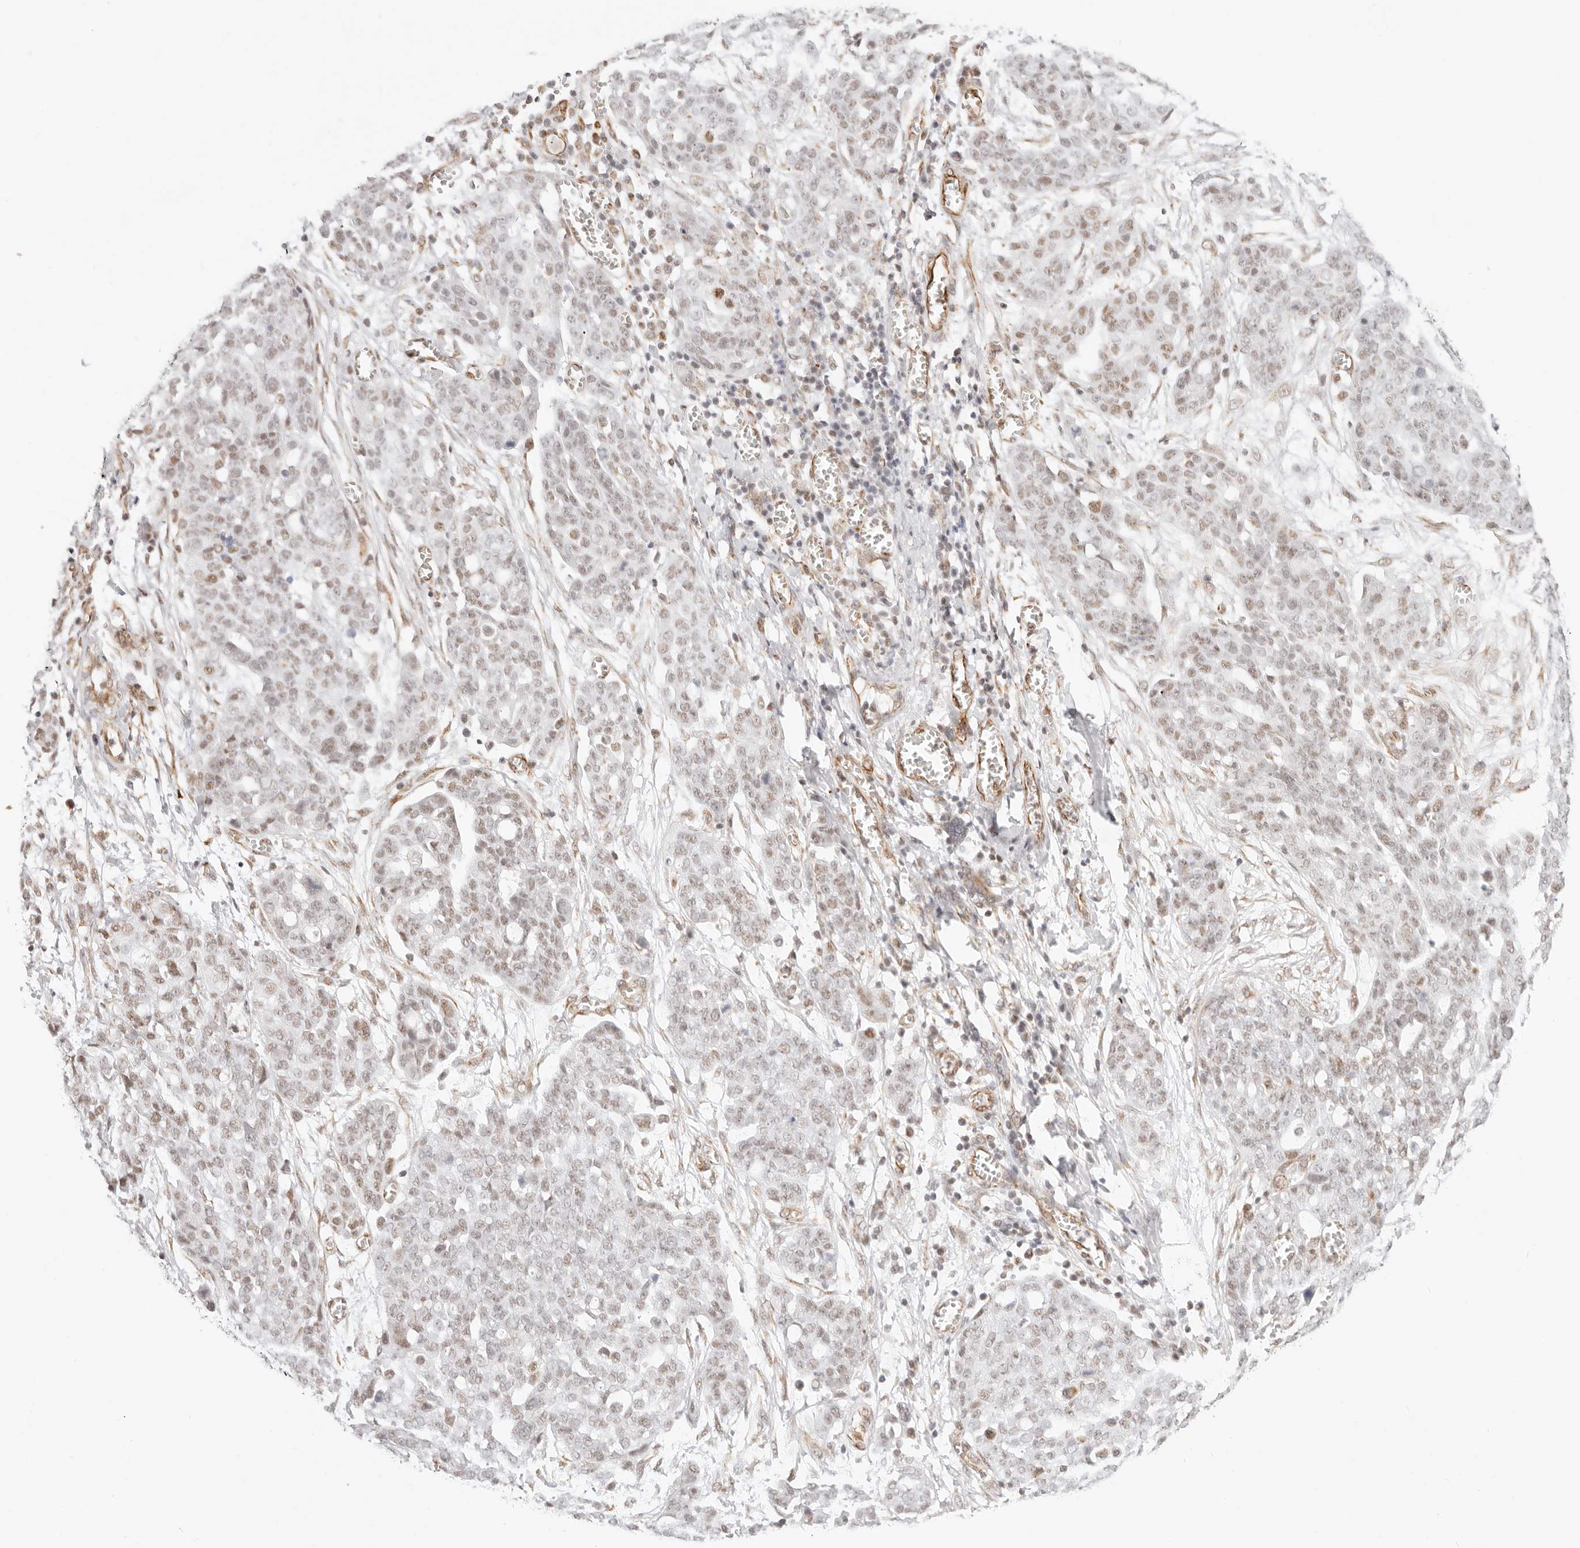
{"staining": {"intensity": "weak", "quantity": "25%-75%", "location": "nuclear"}, "tissue": "ovarian cancer", "cell_type": "Tumor cells", "image_type": "cancer", "snomed": [{"axis": "morphology", "description": "Cystadenocarcinoma, serous, NOS"}, {"axis": "topography", "description": "Soft tissue"}, {"axis": "topography", "description": "Ovary"}], "caption": "DAB immunohistochemical staining of human ovarian serous cystadenocarcinoma exhibits weak nuclear protein positivity in approximately 25%-75% of tumor cells.", "gene": "ZC3H11A", "patient": {"sex": "female", "age": 57}}